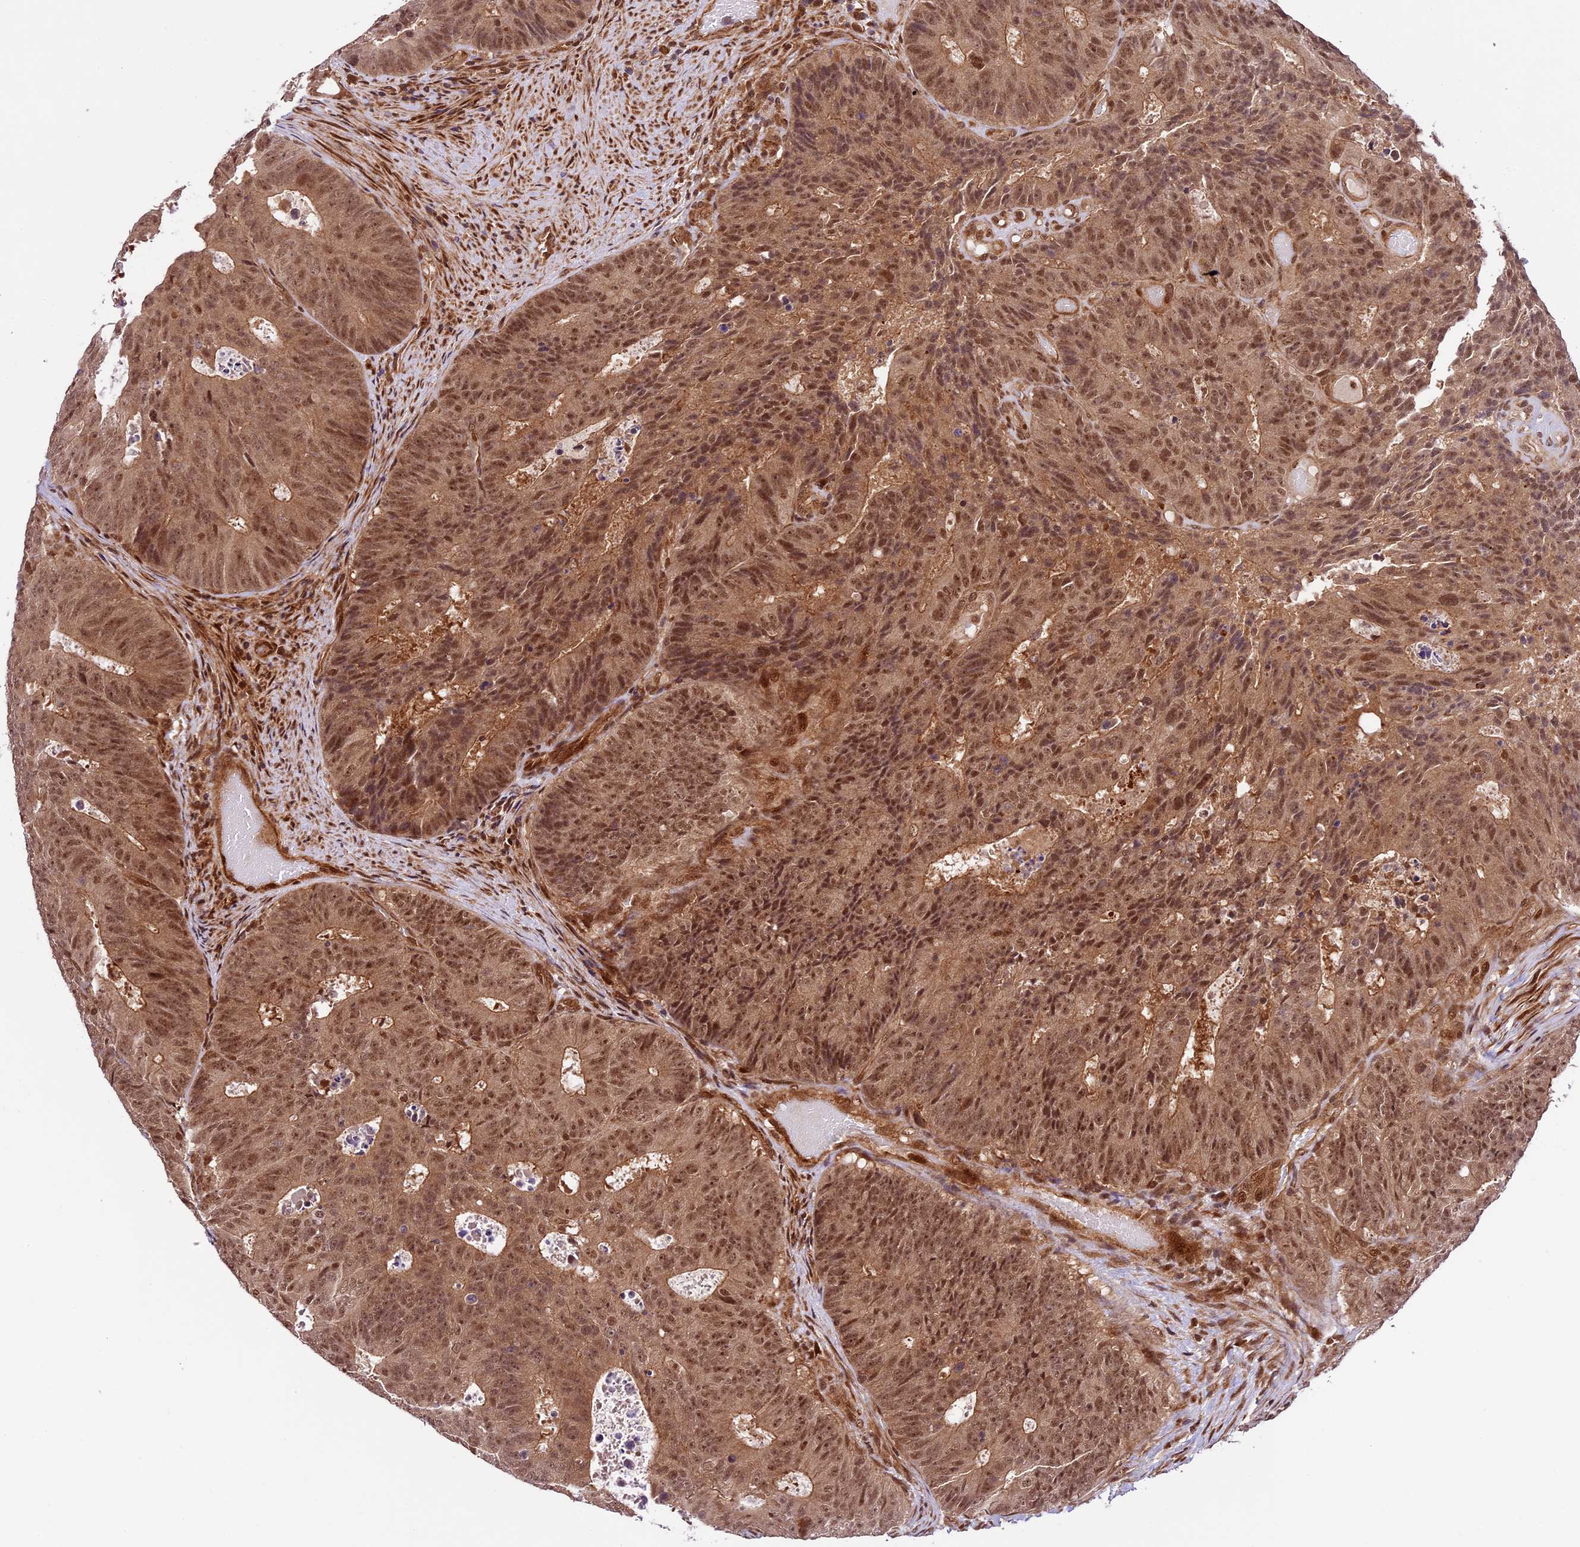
{"staining": {"intensity": "moderate", "quantity": ">75%", "location": "cytoplasmic/membranous,nuclear"}, "tissue": "colorectal cancer", "cell_type": "Tumor cells", "image_type": "cancer", "snomed": [{"axis": "morphology", "description": "Adenocarcinoma, NOS"}, {"axis": "topography", "description": "Colon"}], "caption": "Adenocarcinoma (colorectal) was stained to show a protein in brown. There is medium levels of moderate cytoplasmic/membranous and nuclear staining in about >75% of tumor cells.", "gene": "DHX38", "patient": {"sex": "male", "age": 87}}